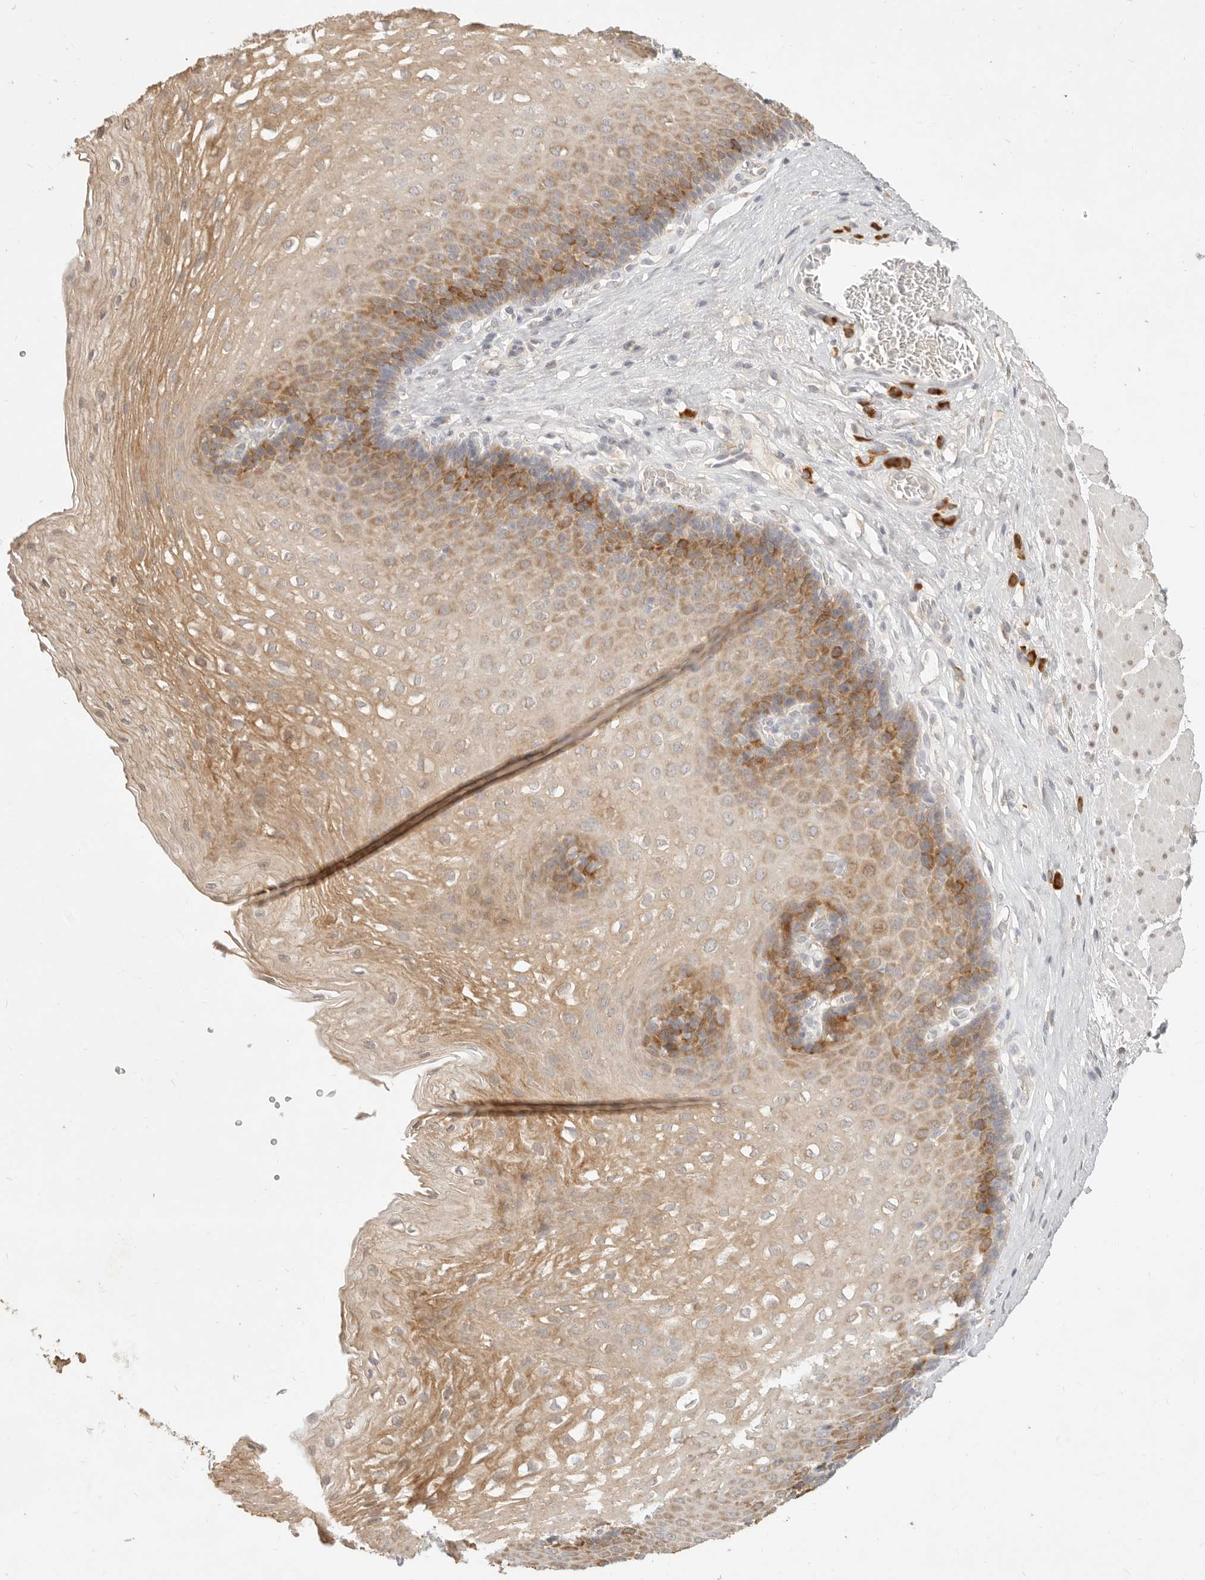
{"staining": {"intensity": "moderate", "quantity": "25%-75%", "location": "cytoplasmic/membranous"}, "tissue": "esophagus", "cell_type": "Squamous epithelial cells", "image_type": "normal", "snomed": [{"axis": "morphology", "description": "Normal tissue, NOS"}, {"axis": "topography", "description": "Esophagus"}], "caption": "Immunohistochemistry (DAB (3,3'-diaminobenzidine)) staining of benign esophagus shows moderate cytoplasmic/membranous protein positivity in approximately 25%-75% of squamous epithelial cells.", "gene": "PABPC4", "patient": {"sex": "female", "age": 66}}